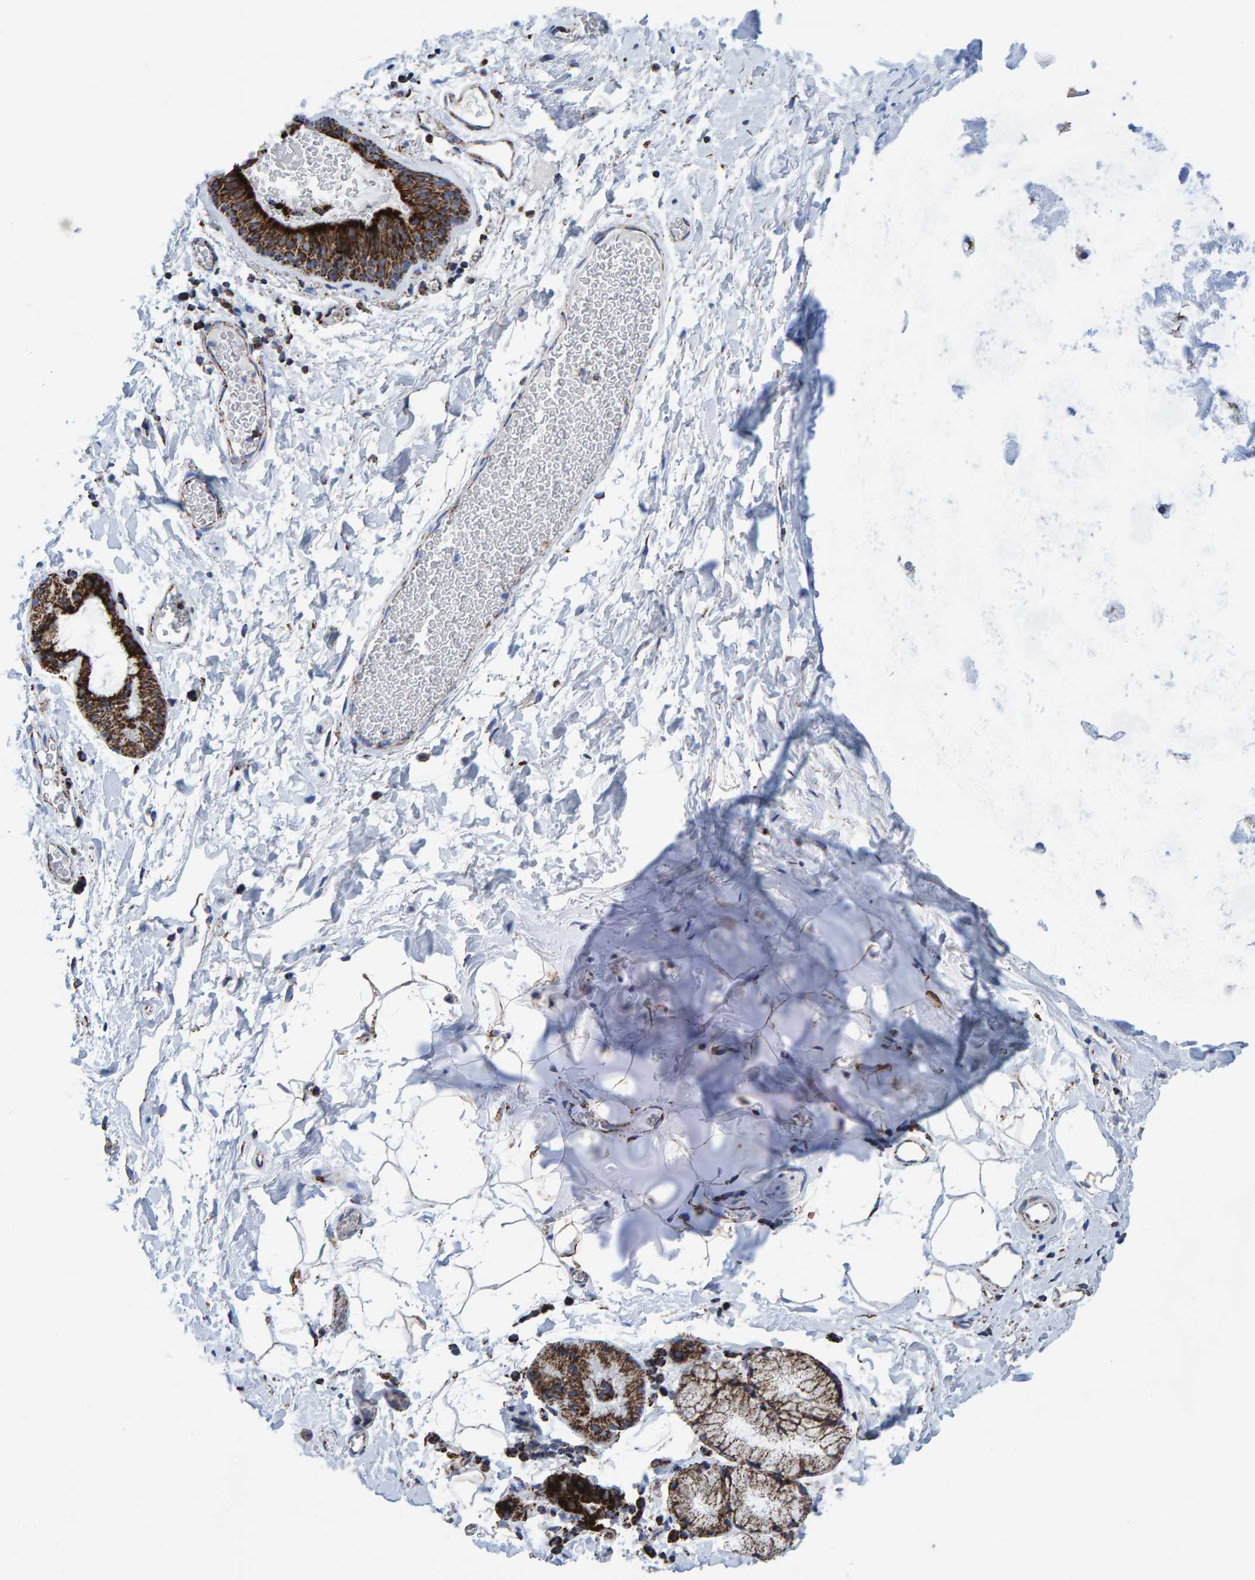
{"staining": {"intensity": "strong", "quantity": ">75%", "location": "cytoplasmic/membranous"}, "tissue": "bronchus", "cell_type": "Respiratory epithelial cells", "image_type": "normal", "snomed": [{"axis": "morphology", "description": "Normal tissue, NOS"}, {"axis": "topography", "description": "Cartilage tissue"}, {"axis": "topography", "description": "Bronchus"}], "caption": "Bronchus stained with DAB immunohistochemistry (IHC) exhibits high levels of strong cytoplasmic/membranous positivity in approximately >75% of respiratory epithelial cells. (IHC, brightfield microscopy, high magnification).", "gene": "ENSG00000262660", "patient": {"sex": "female", "age": 53}}